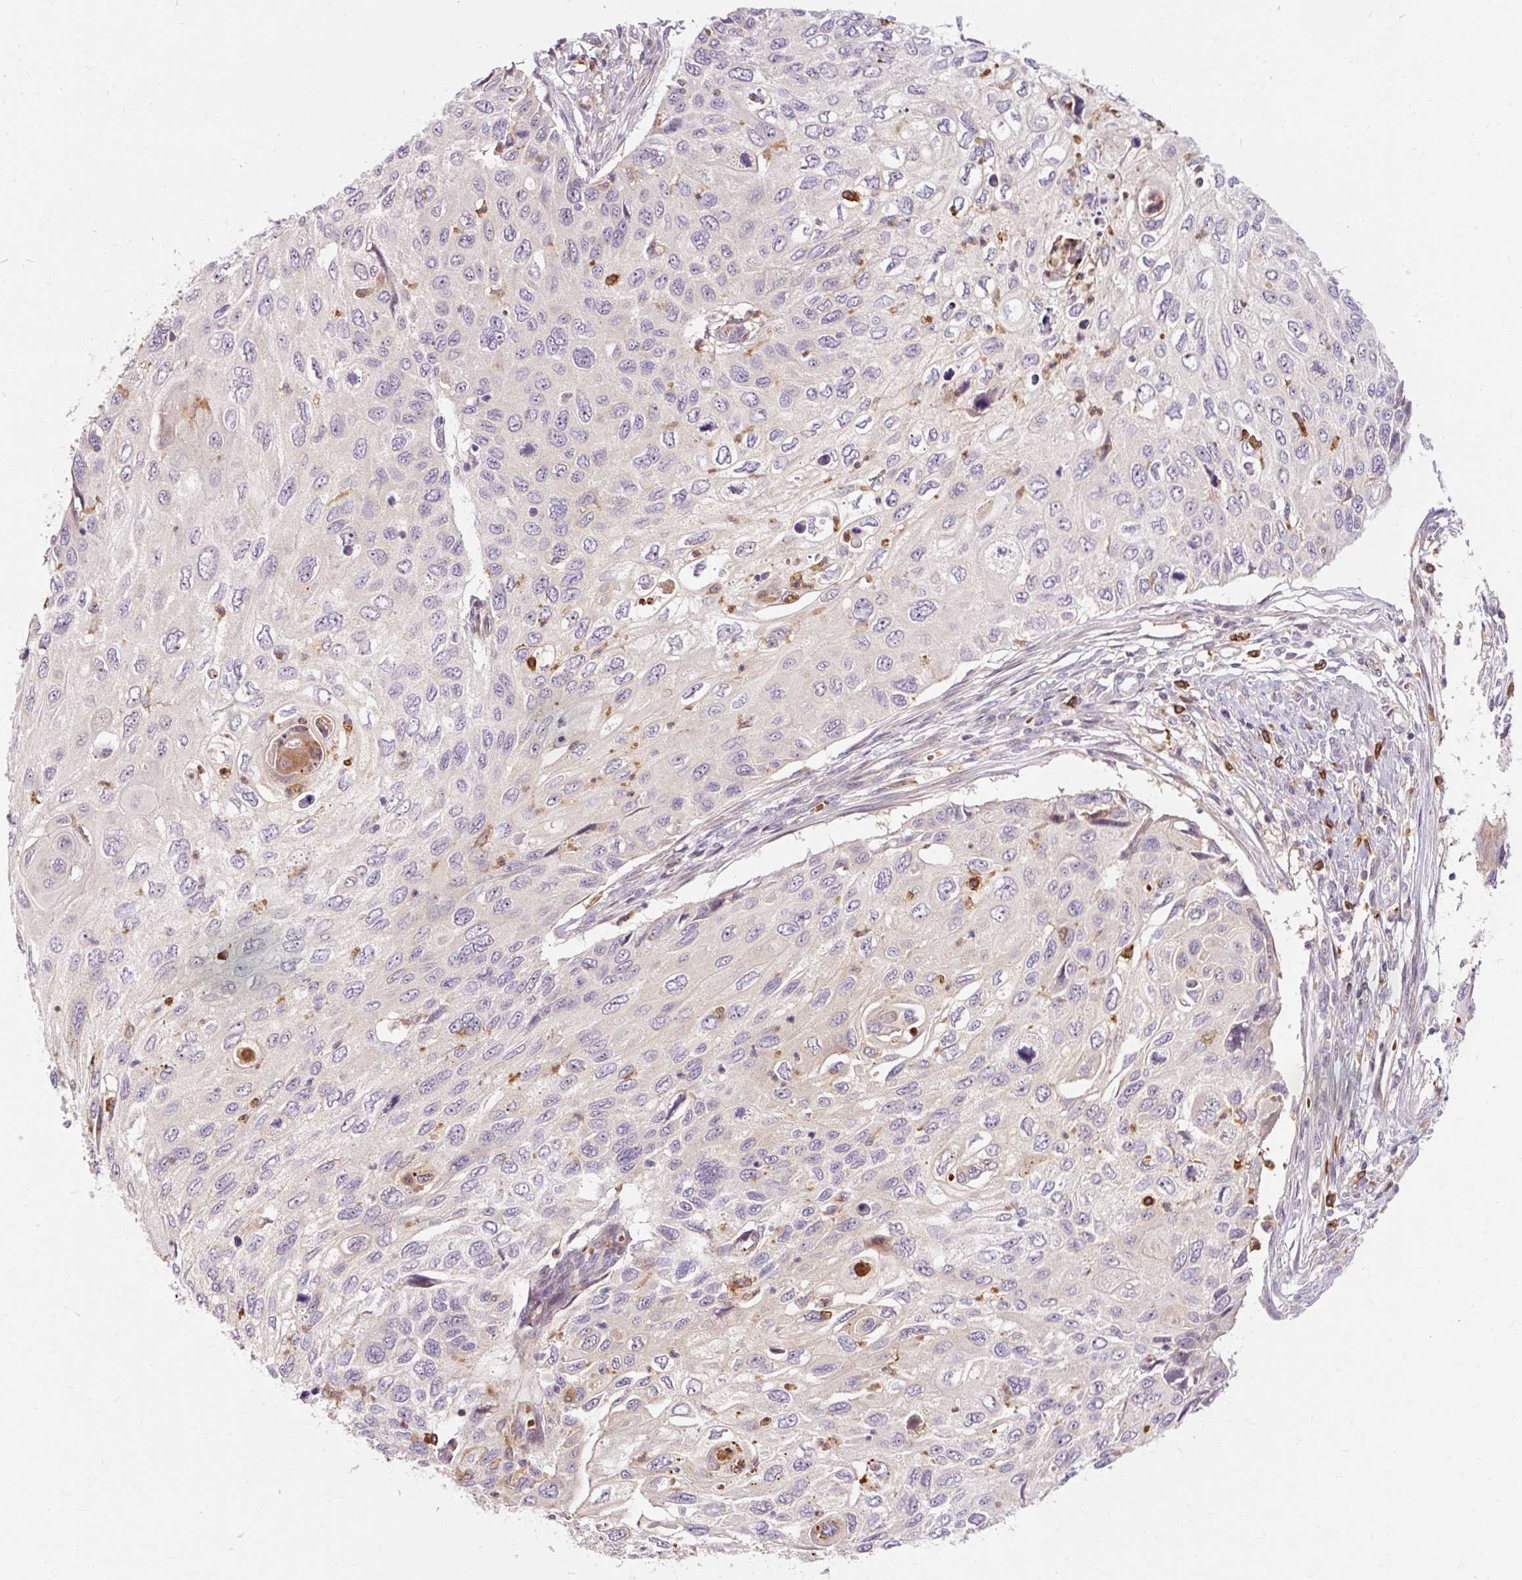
{"staining": {"intensity": "negative", "quantity": "none", "location": "none"}, "tissue": "cervical cancer", "cell_type": "Tumor cells", "image_type": "cancer", "snomed": [{"axis": "morphology", "description": "Squamous cell carcinoma, NOS"}, {"axis": "topography", "description": "Cervix"}], "caption": "The micrograph shows no significant expression in tumor cells of cervical cancer.", "gene": "CEBPZ", "patient": {"sex": "female", "age": 70}}